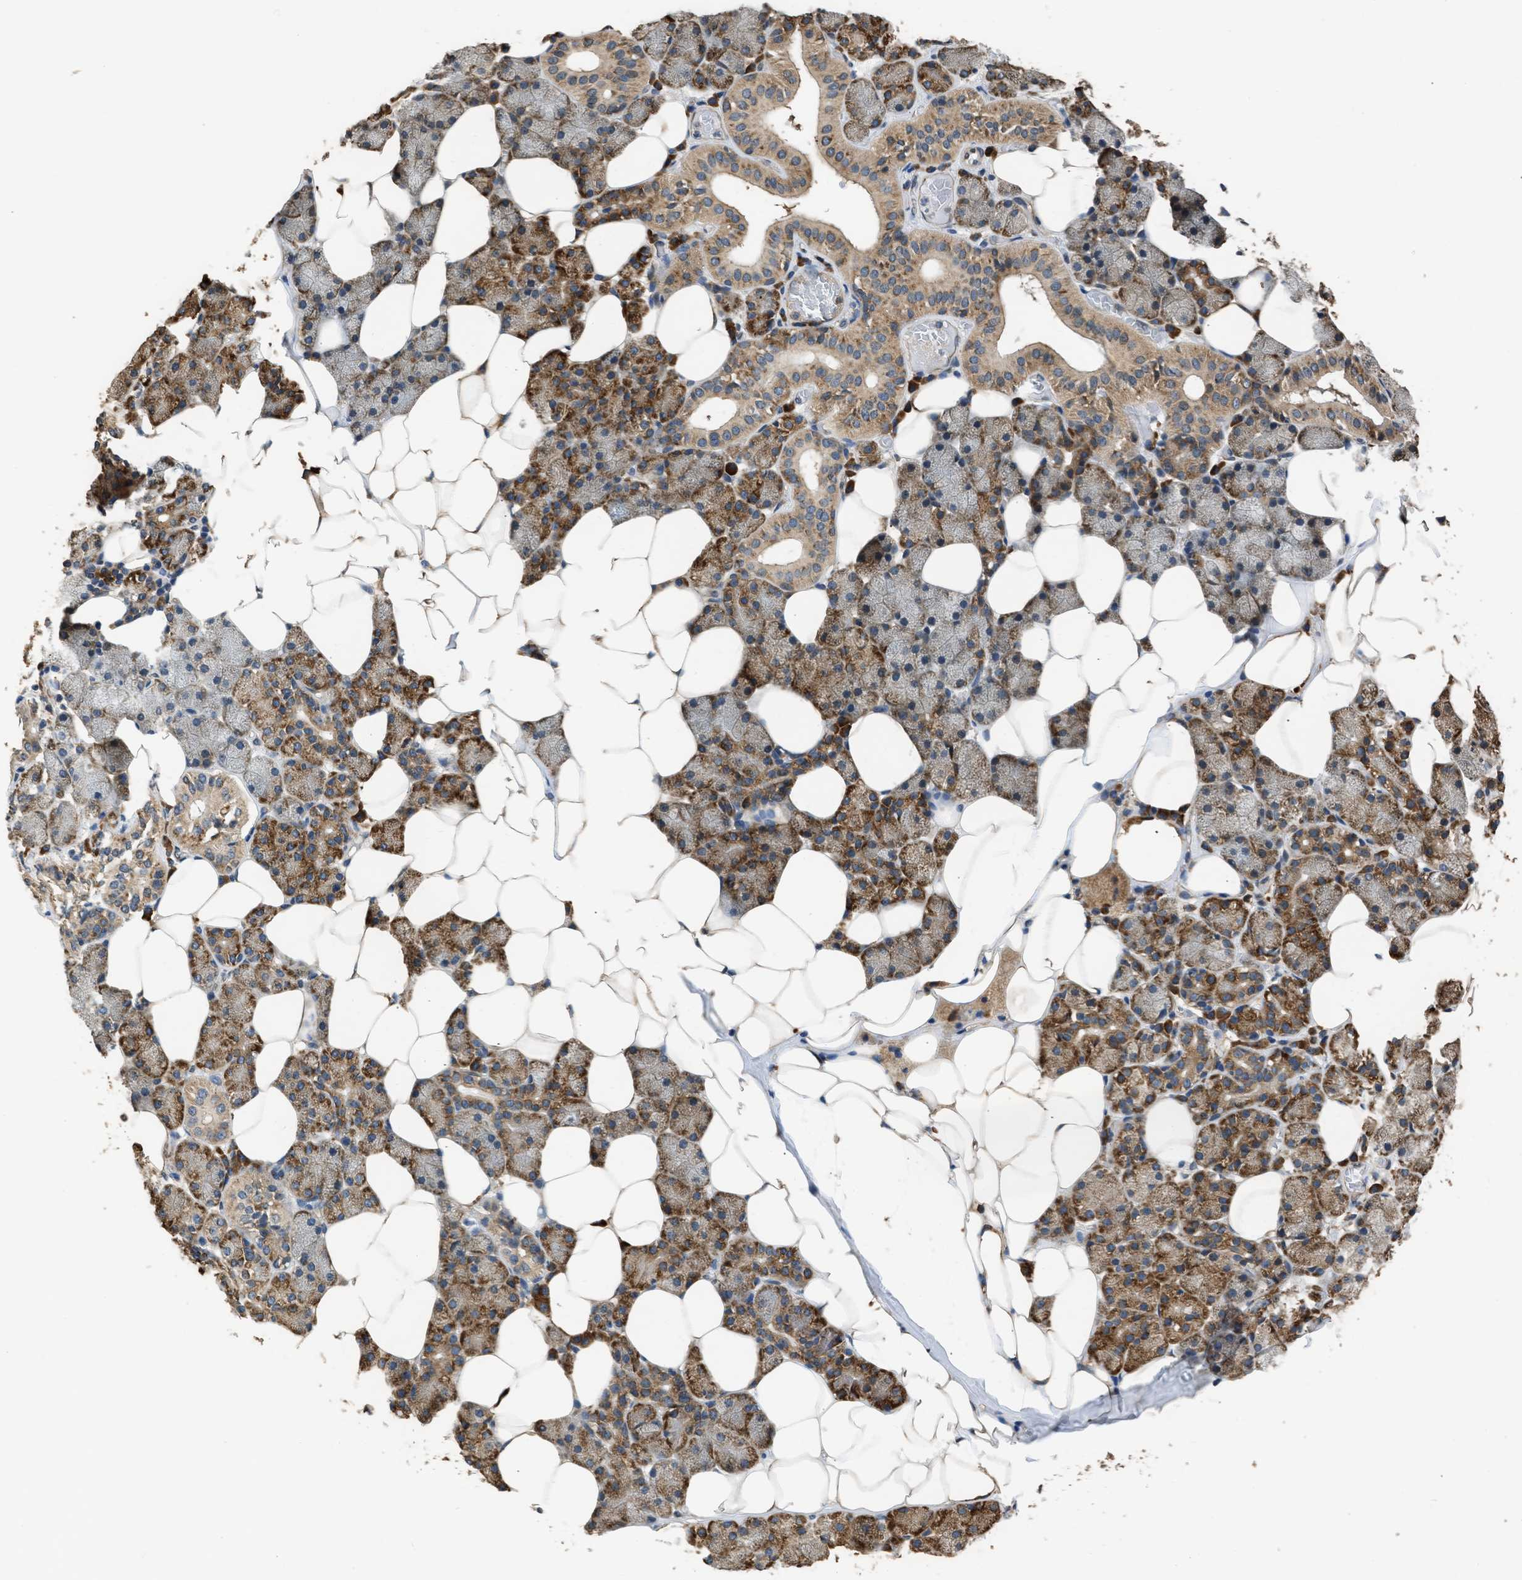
{"staining": {"intensity": "strong", "quantity": ">75%", "location": "cytoplasmic/membranous"}, "tissue": "salivary gland", "cell_type": "Glandular cells", "image_type": "normal", "snomed": [{"axis": "morphology", "description": "Normal tissue, NOS"}, {"axis": "topography", "description": "Salivary gland"}], "caption": "Protein staining by immunohistochemistry displays strong cytoplasmic/membranous positivity in approximately >75% of glandular cells in normal salivary gland. (DAB IHC with brightfield microscopy, high magnification).", "gene": "SLC36A4", "patient": {"sex": "female", "age": 33}}